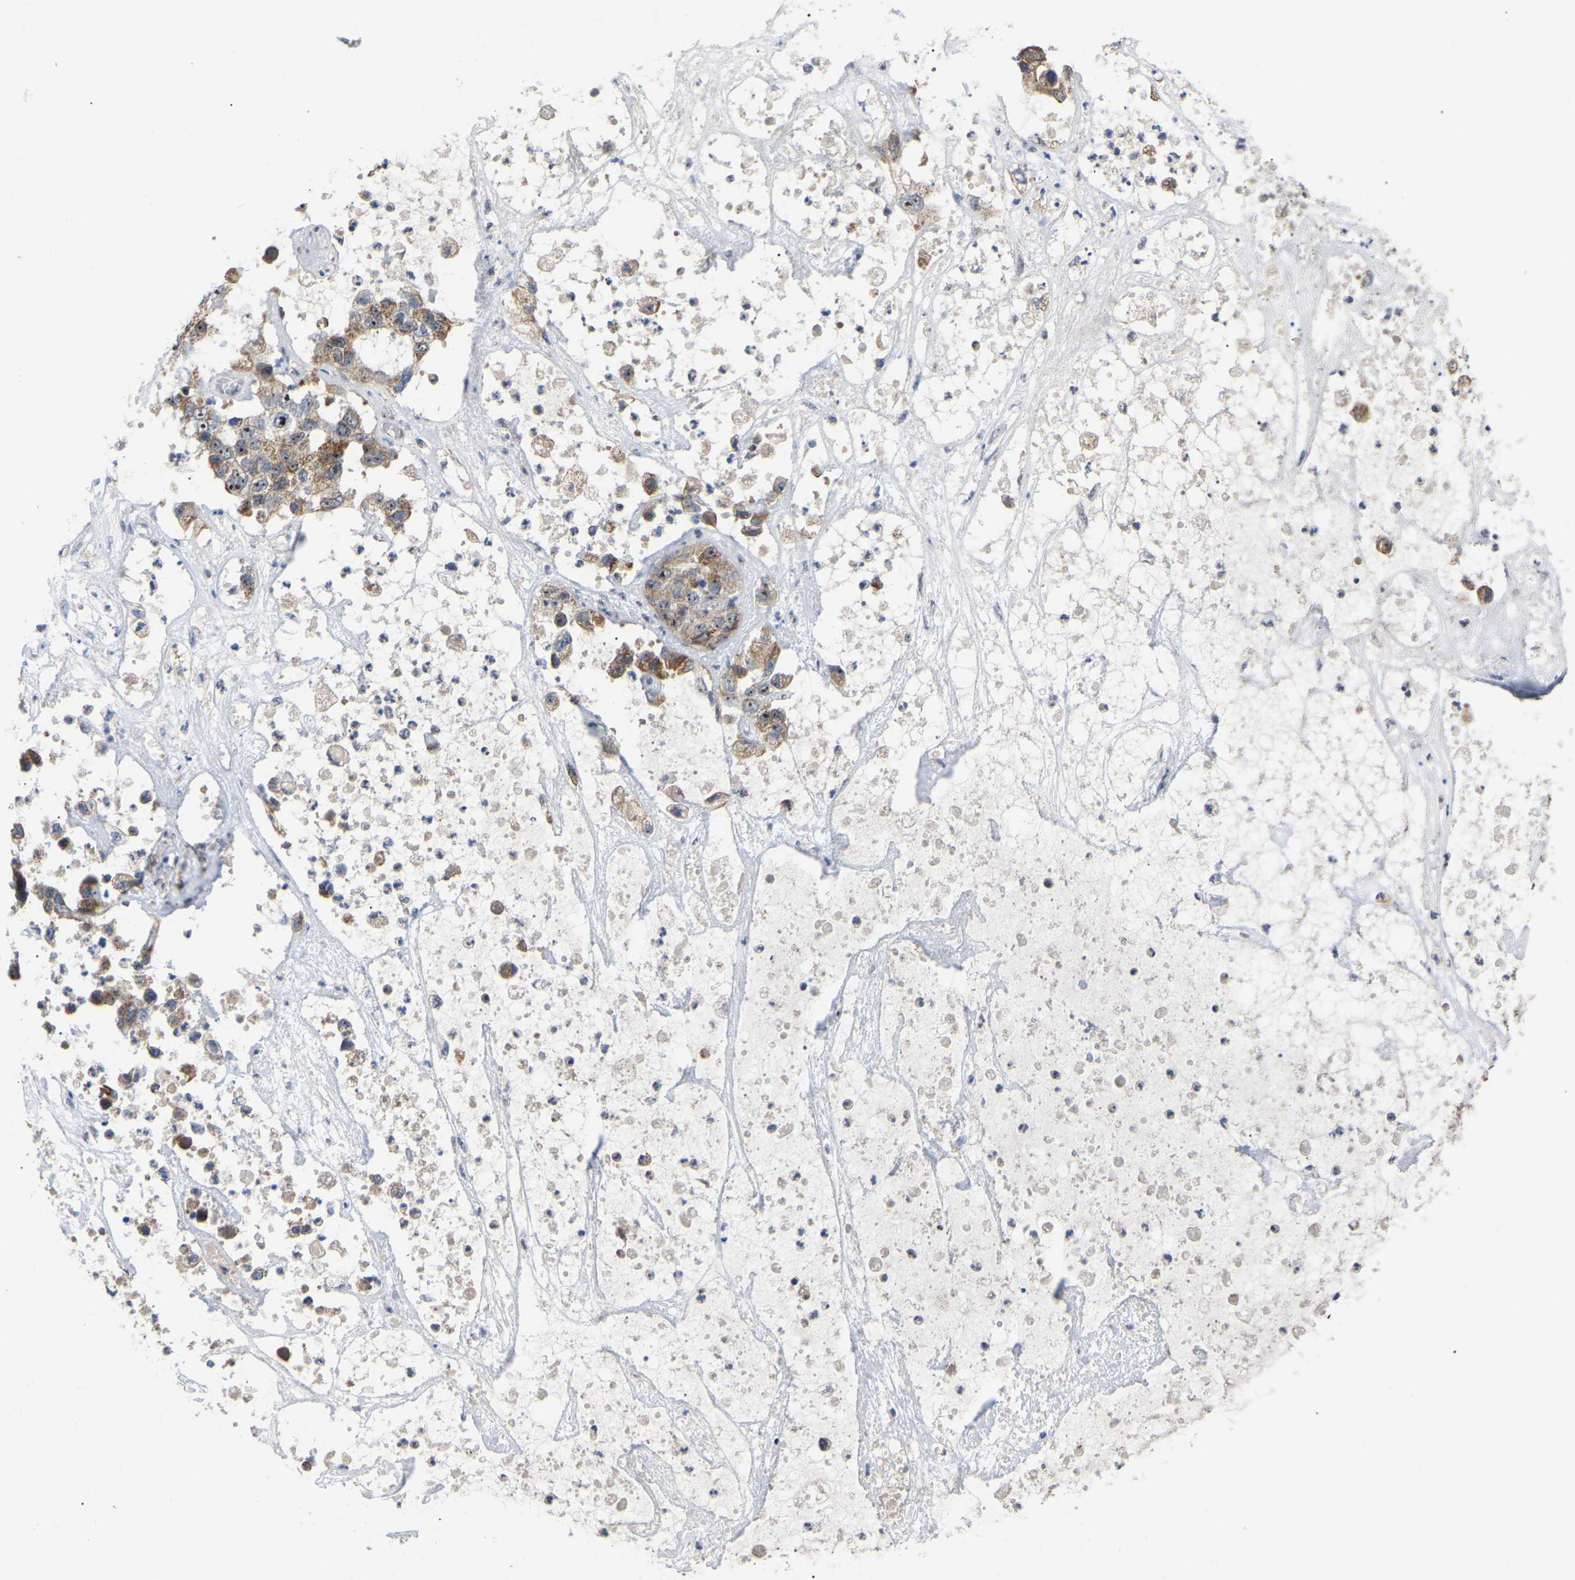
{"staining": {"intensity": "moderate", "quantity": ">75%", "location": "cytoplasmic/membranous,nuclear"}, "tissue": "pancreatic cancer", "cell_type": "Tumor cells", "image_type": "cancer", "snomed": [{"axis": "morphology", "description": "Adenocarcinoma, NOS"}, {"axis": "topography", "description": "Pancreas"}], "caption": "Adenocarcinoma (pancreatic) stained with a protein marker reveals moderate staining in tumor cells.", "gene": "NOP53", "patient": {"sex": "female", "age": 78}}